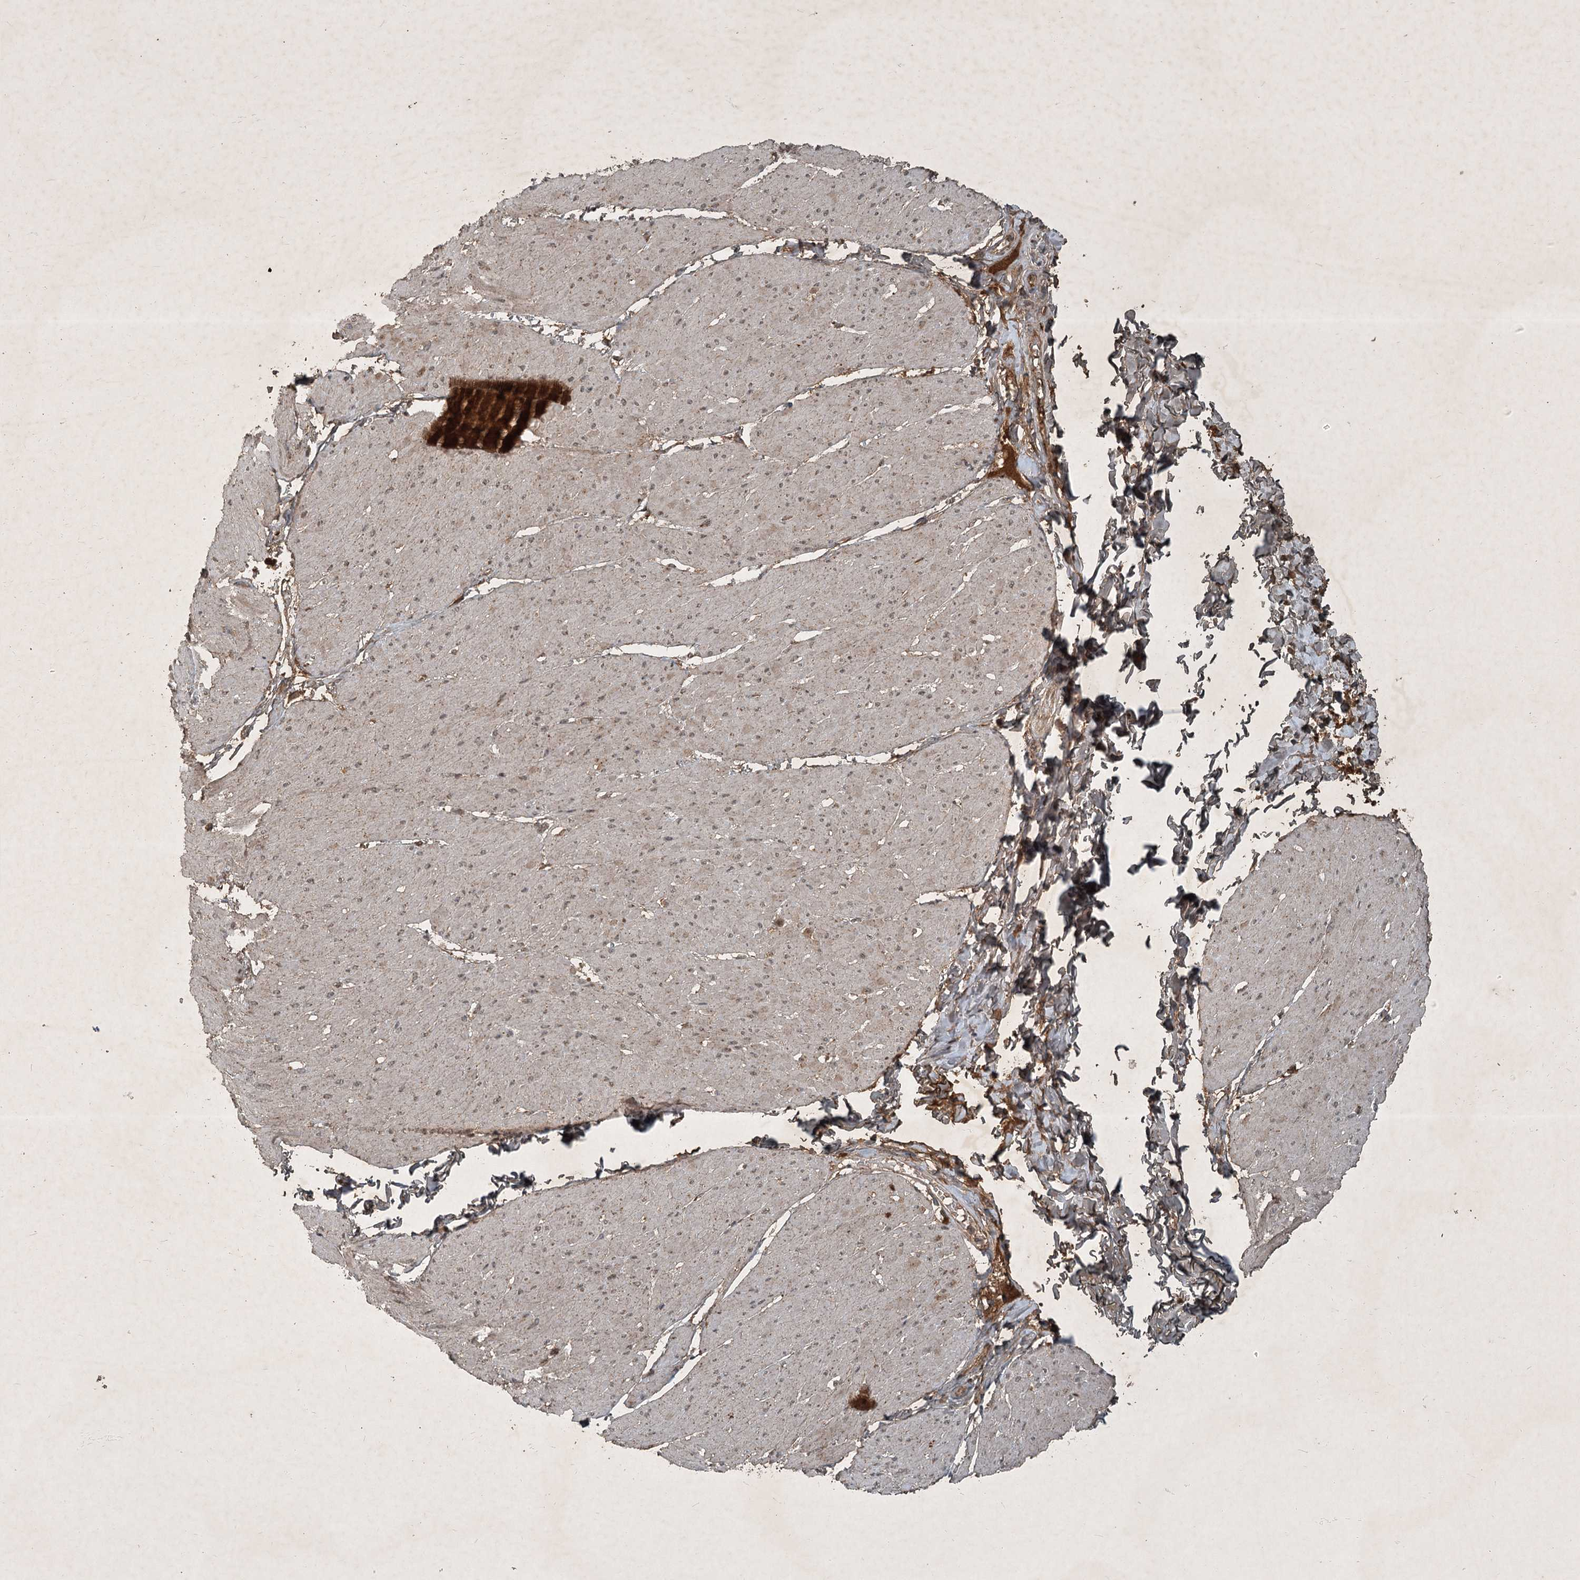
{"staining": {"intensity": "weak", "quantity": "25%-75%", "location": "cytoplasmic/membranous,nuclear"}, "tissue": "smooth muscle", "cell_type": "Smooth muscle cells", "image_type": "normal", "snomed": [{"axis": "morphology", "description": "Urothelial carcinoma, High grade"}, {"axis": "topography", "description": "Urinary bladder"}], "caption": "Benign smooth muscle demonstrates weak cytoplasmic/membranous,nuclear expression in approximately 25%-75% of smooth muscle cells, visualized by immunohistochemistry.", "gene": "UNC93A", "patient": {"sex": "male", "age": 46}}